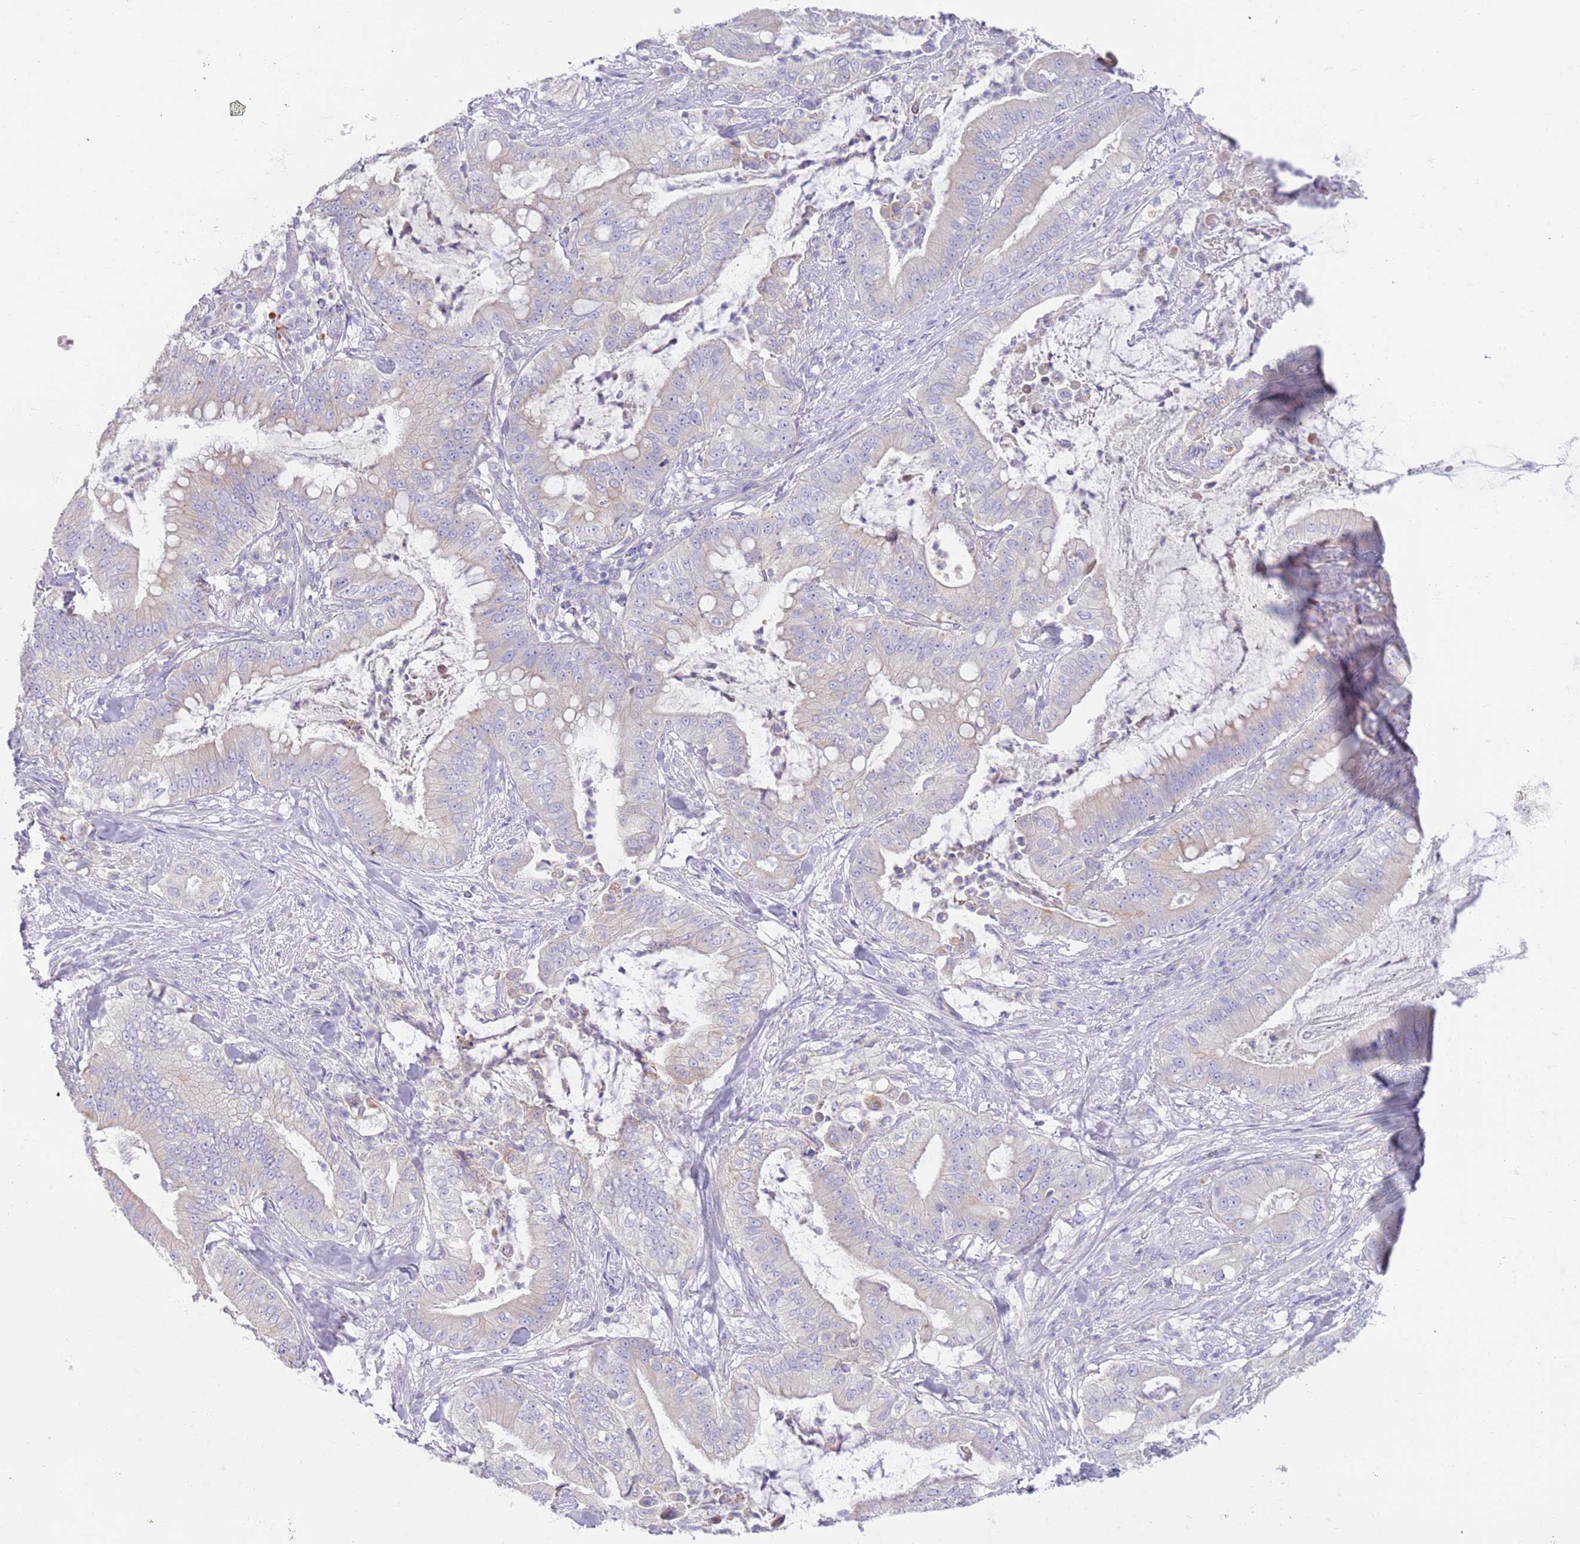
{"staining": {"intensity": "negative", "quantity": "none", "location": "none"}, "tissue": "pancreatic cancer", "cell_type": "Tumor cells", "image_type": "cancer", "snomed": [{"axis": "morphology", "description": "Adenocarcinoma, NOS"}, {"axis": "topography", "description": "Pancreas"}], "caption": "Tumor cells are negative for brown protein staining in pancreatic cancer. (Immunohistochemistry, brightfield microscopy, high magnification).", "gene": "CCDC149", "patient": {"sex": "male", "age": 71}}